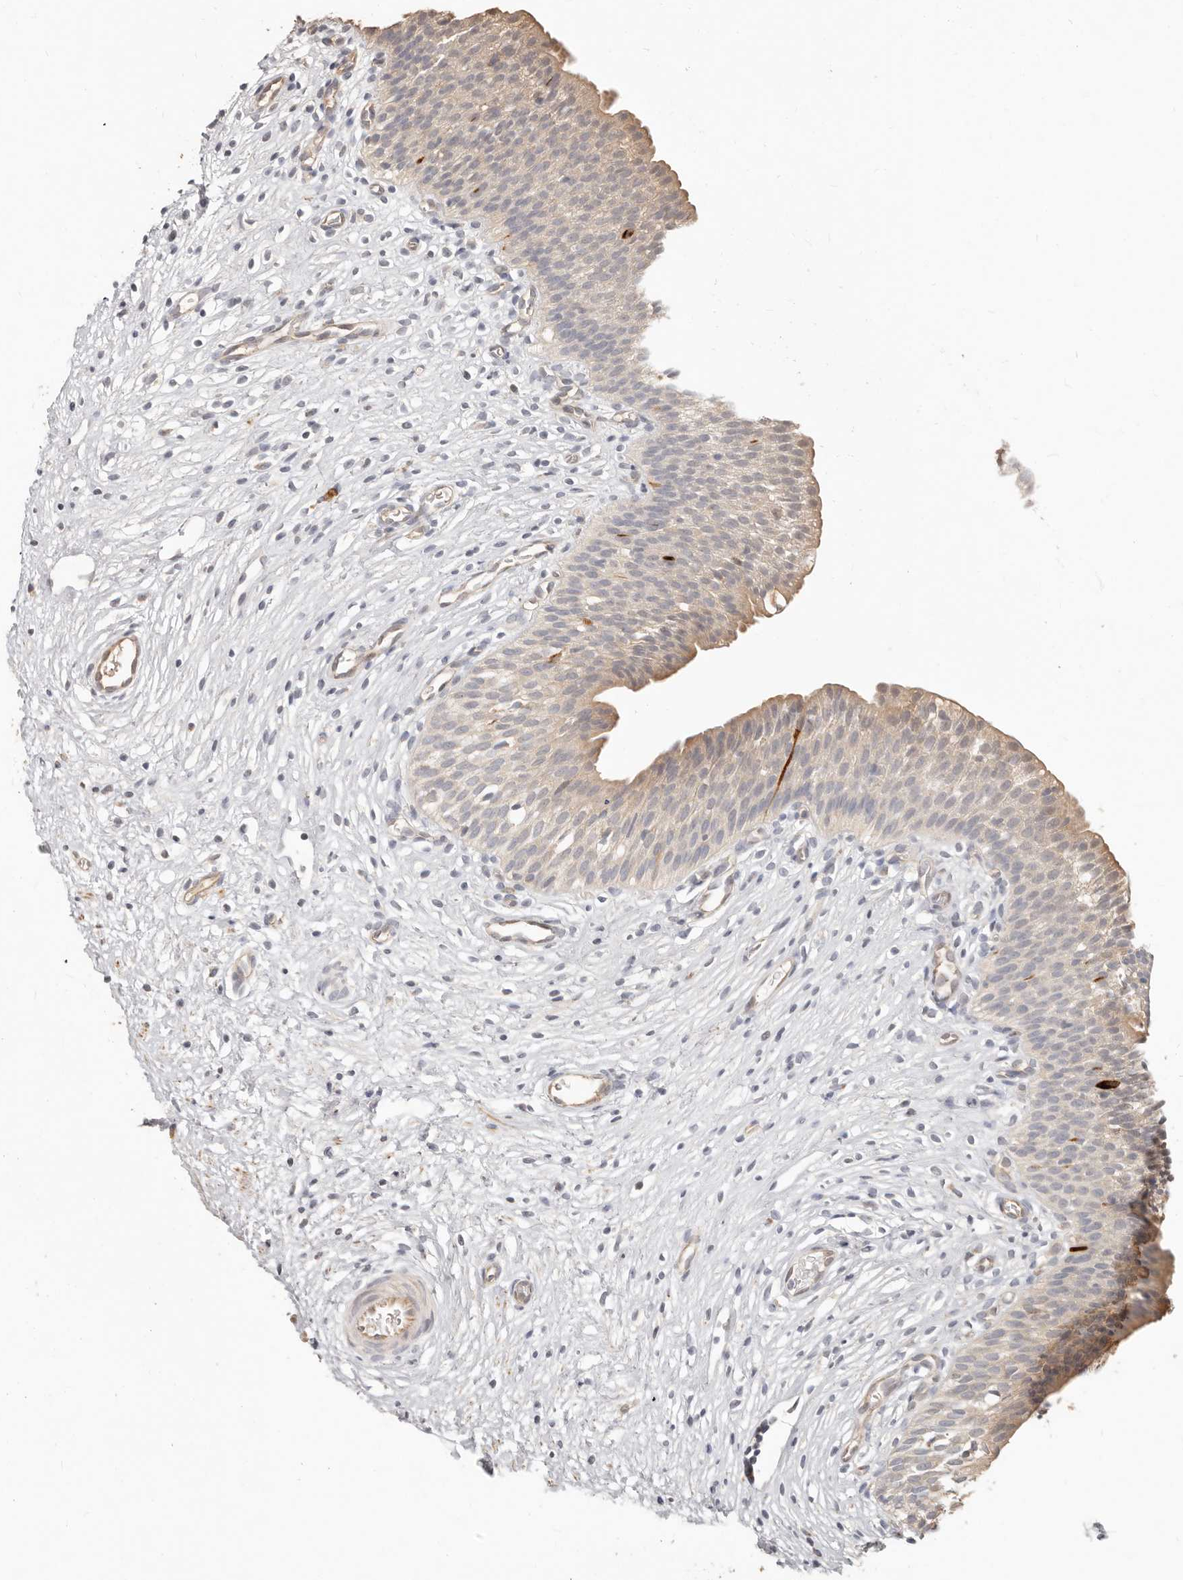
{"staining": {"intensity": "moderate", "quantity": "<25%", "location": "cytoplasmic/membranous"}, "tissue": "urinary bladder", "cell_type": "Urothelial cells", "image_type": "normal", "snomed": [{"axis": "morphology", "description": "Normal tissue, NOS"}, {"axis": "topography", "description": "Urinary bladder"}], "caption": "Immunohistochemical staining of normal human urinary bladder demonstrates low levels of moderate cytoplasmic/membranous expression in approximately <25% of urothelial cells. (brown staining indicates protein expression, while blue staining denotes nuclei).", "gene": "MTFR2", "patient": {"sex": "male", "age": 1}}